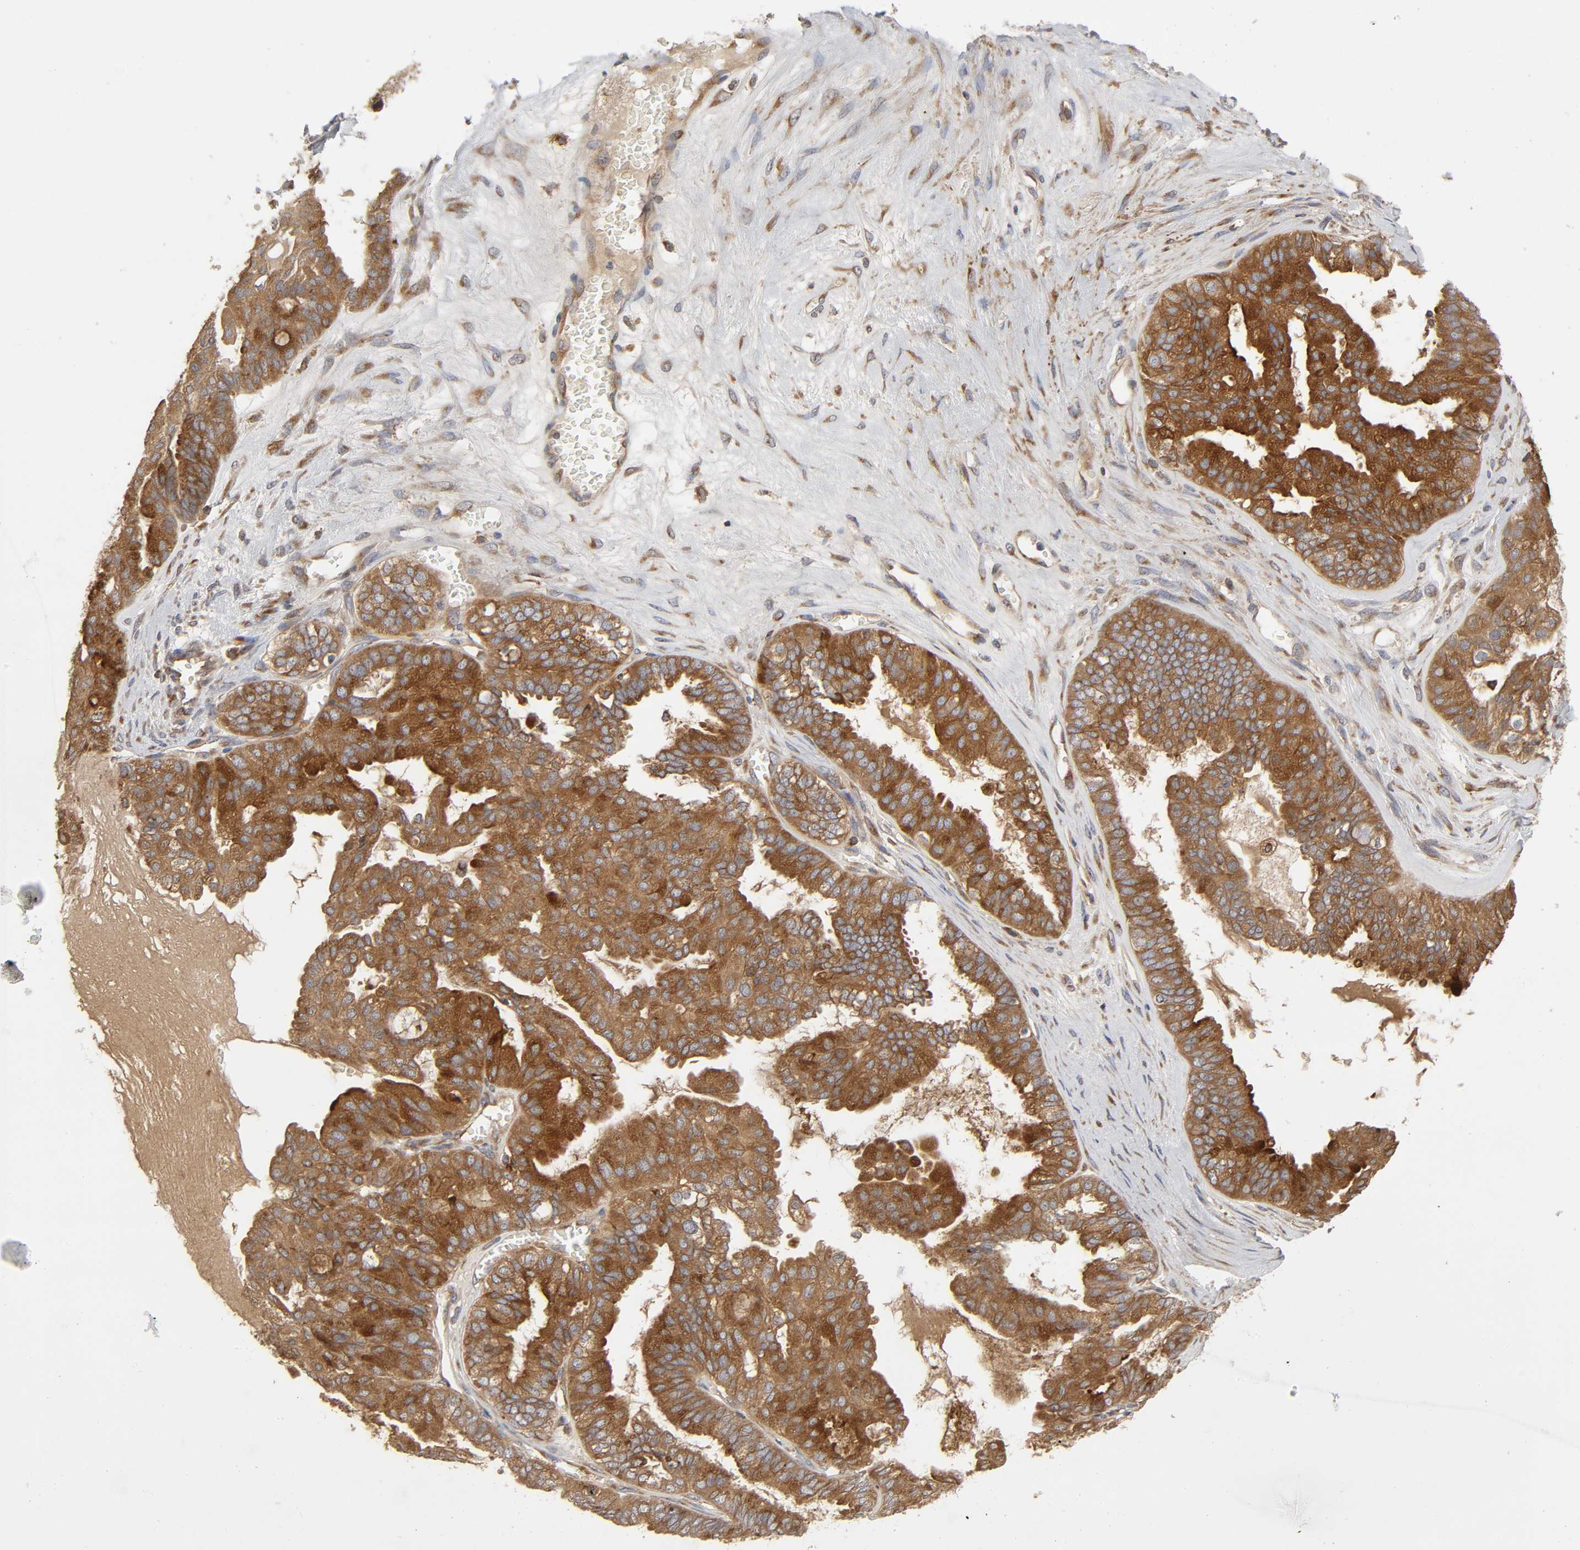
{"staining": {"intensity": "moderate", "quantity": ">75%", "location": "cytoplasmic/membranous"}, "tissue": "ovarian cancer", "cell_type": "Tumor cells", "image_type": "cancer", "snomed": [{"axis": "morphology", "description": "Carcinoma, NOS"}, {"axis": "morphology", "description": "Carcinoma, endometroid"}, {"axis": "topography", "description": "Ovary"}], "caption": "DAB immunohistochemical staining of carcinoma (ovarian) demonstrates moderate cytoplasmic/membranous protein positivity in approximately >75% of tumor cells. The protein is shown in brown color, while the nuclei are stained blue.", "gene": "GNPTG", "patient": {"sex": "female", "age": 50}}